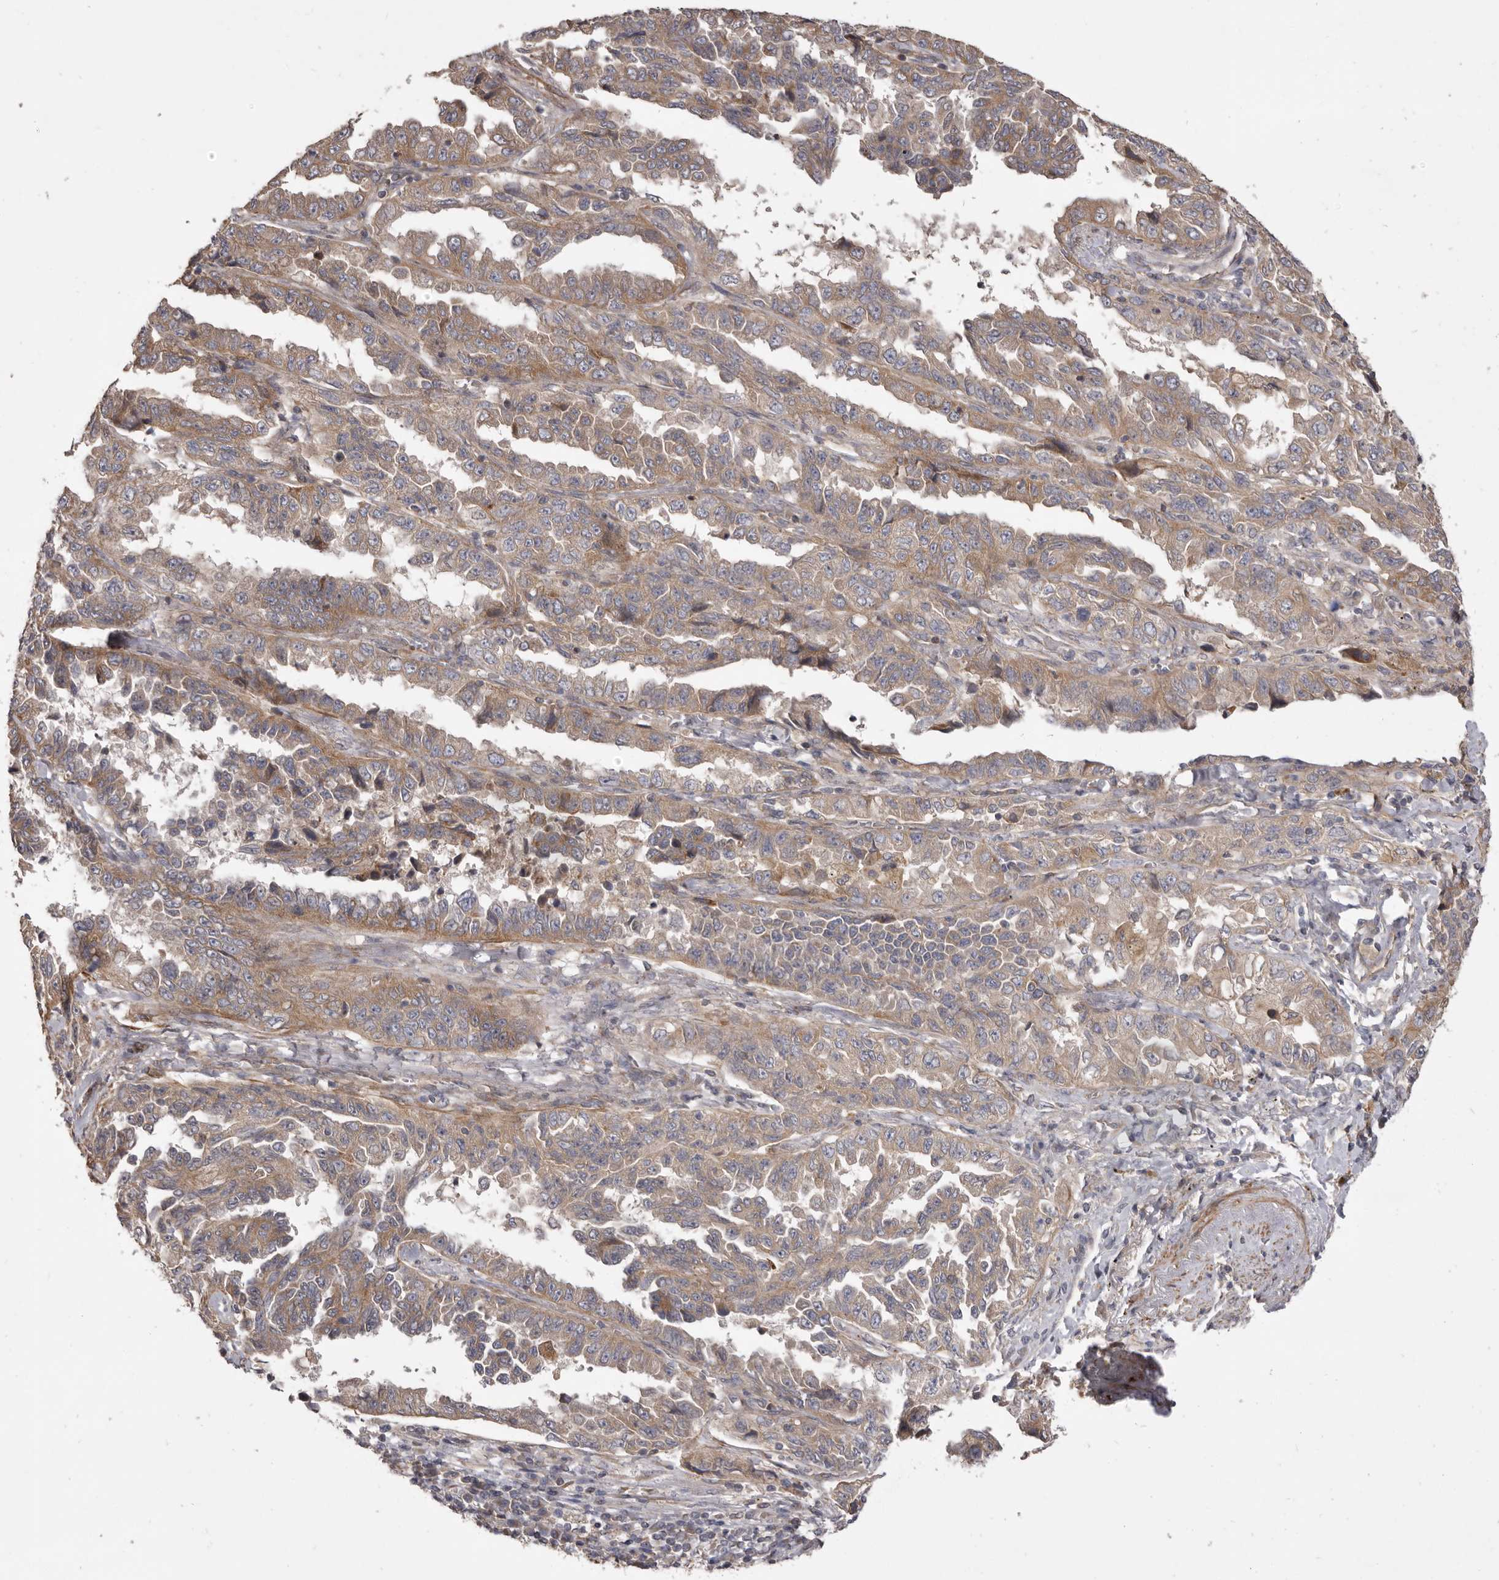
{"staining": {"intensity": "moderate", "quantity": ">75%", "location": "cytoplasmic/membranous"}, "tissue": "lung cancer", "cell_type": "Tumor cells", "image_type": "cancer", "snomed": [{"axis": "morphology", "description": "Adenocarcinoma, NOS"}, {"axis": "topography", "description": "Lung"}], "caption": "The histopathology image demonstrates a brown stain indicating the presence of a protein in the cytoplasmic/membranous of tumor cells in lung cancer (adenocarcinoma).", "gene": "VPS45", "patient": {"sex": "female", "age": 51}}